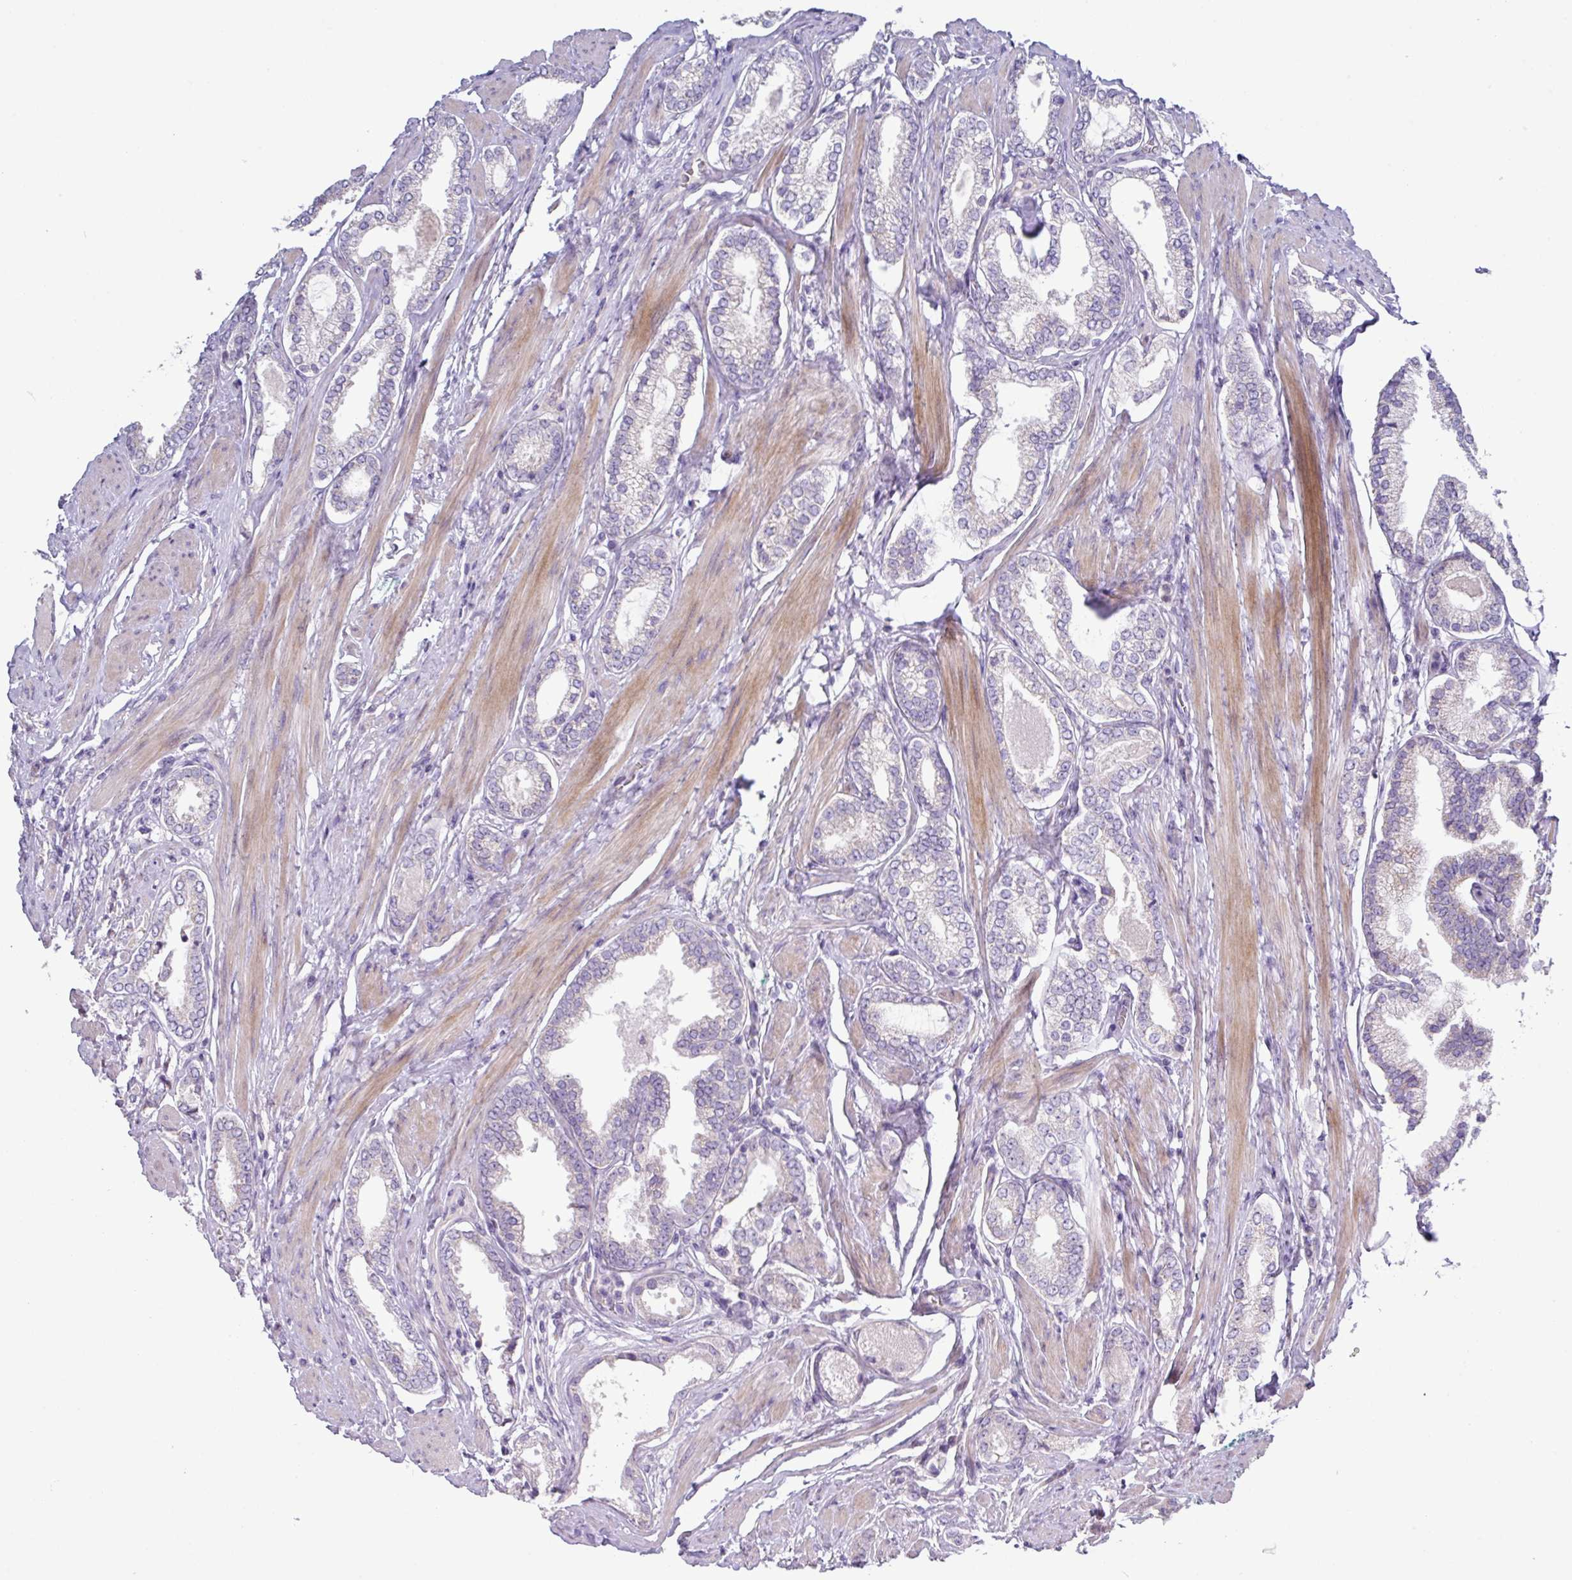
{"staining": {"intensity": "negative", "quantity": "none", "location": "none"}, "tissue": "prostate cancer", "cell_type": "Tumor cells", "image_type": "cancer", "snomed": [{"axis": "morphology", "description": "Adenocarcinoma, High grade"}, {"axis": "topography", "description": "Prostate"}], "caption": "Prostate cancer stained for a protein using immunohistochemistry (IHC) exhibits no expression tumor cells.", "gene": "RGS16", "patient": {"sex": "male", "age": 71}}